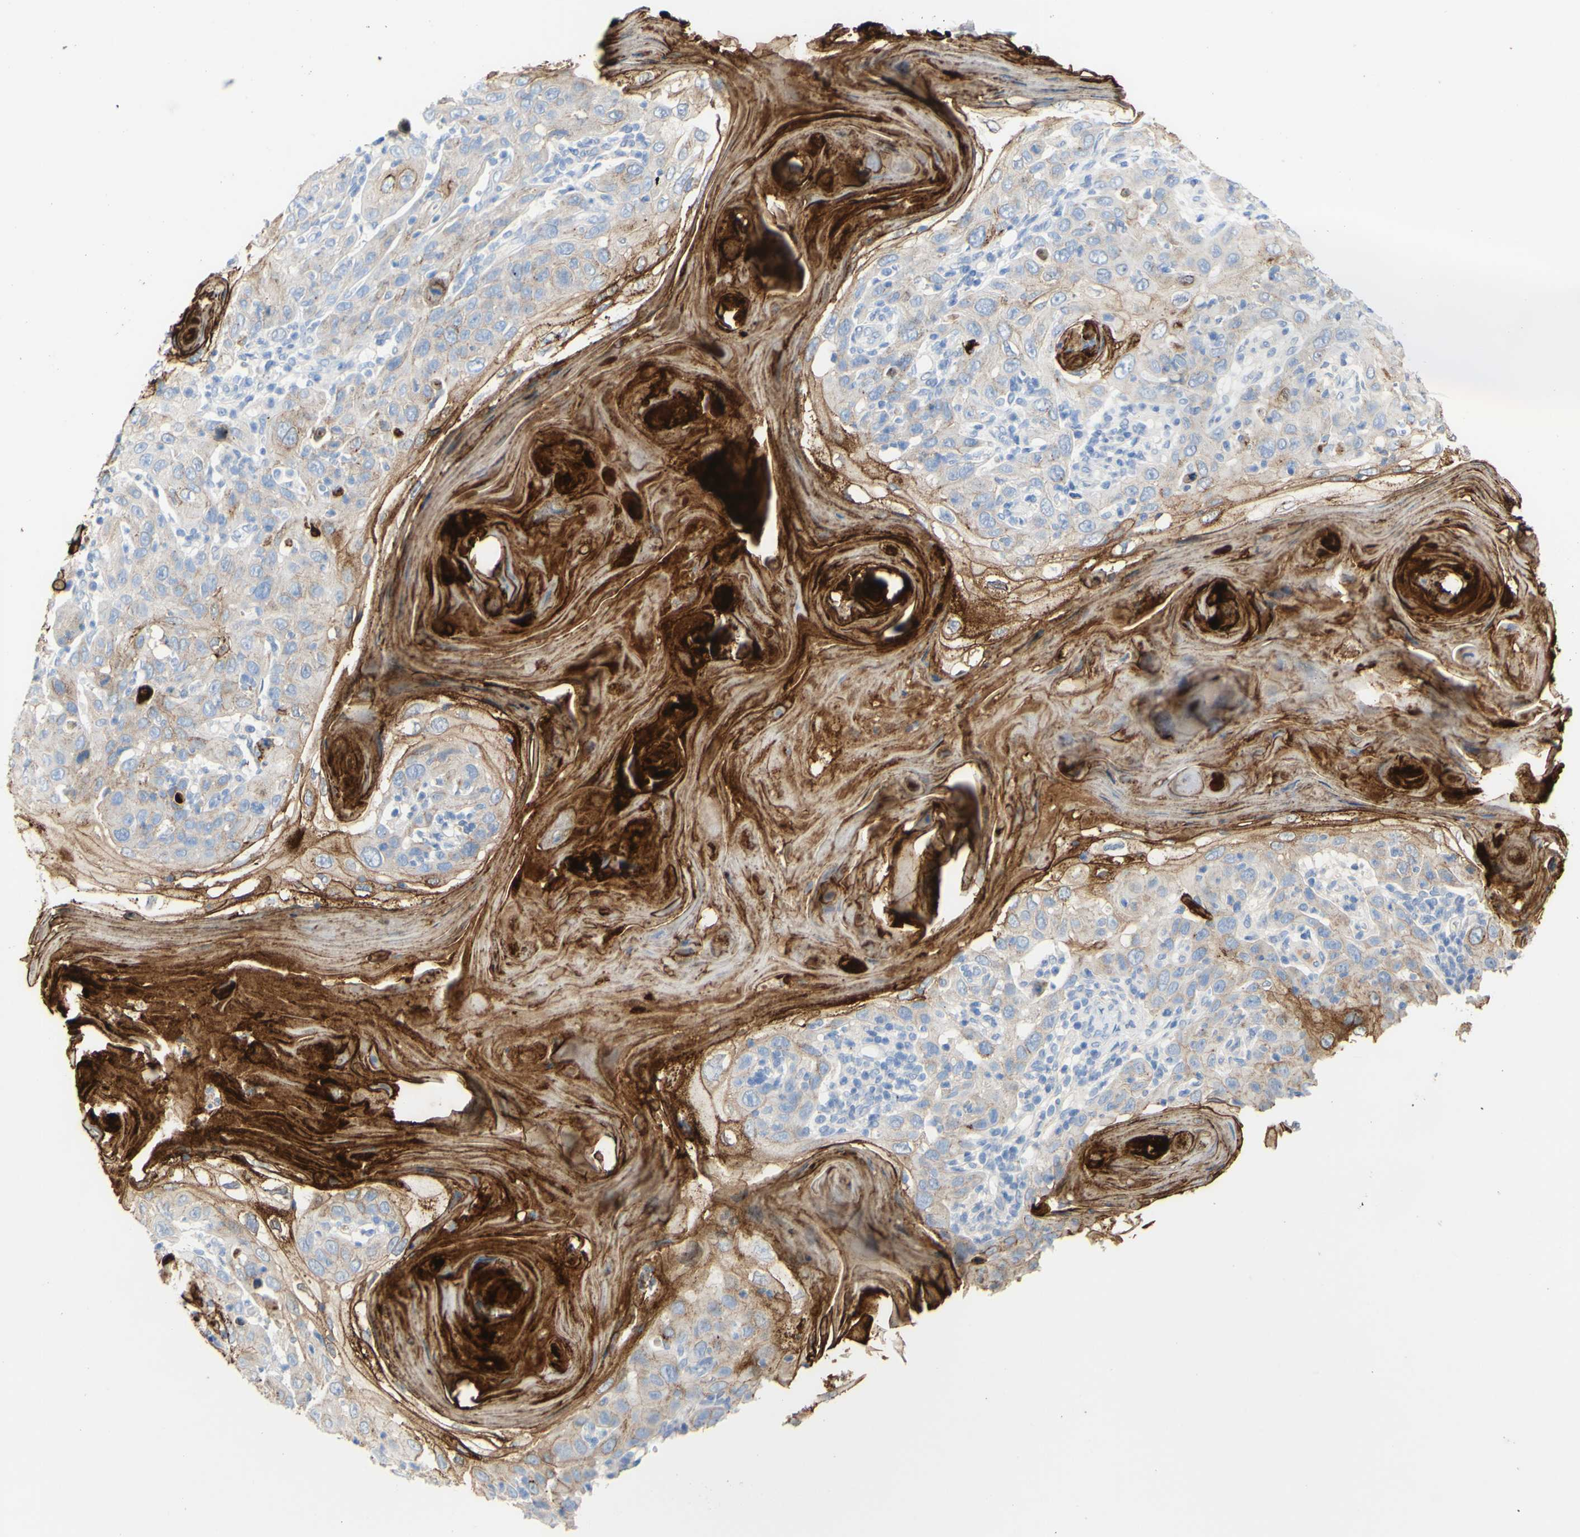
{"staining": {"intensity": "weak", "quantity": ">75%", "location": "cytoplasmic/membranous"}, "tissue": "skin cancer", "cell_type": "Tumor cells", "image_type": "cancer", "snomed": [{"axis": "morphology", "description": "Squamous cell carcinoma, NOS"}, {"axis": "topography", "description": "Skin"}], "caption": "This histopathology image shows squamous cell carcinoma (skin) stained with immunohistochemistry to label a protein in brown. The cytoplasmic/membranous of tumor cells show weak positivity for the protein. Nuclei are counter-stained blue.", "gene": "DSC2", "patient": {"sex": "female", "age": 88}}